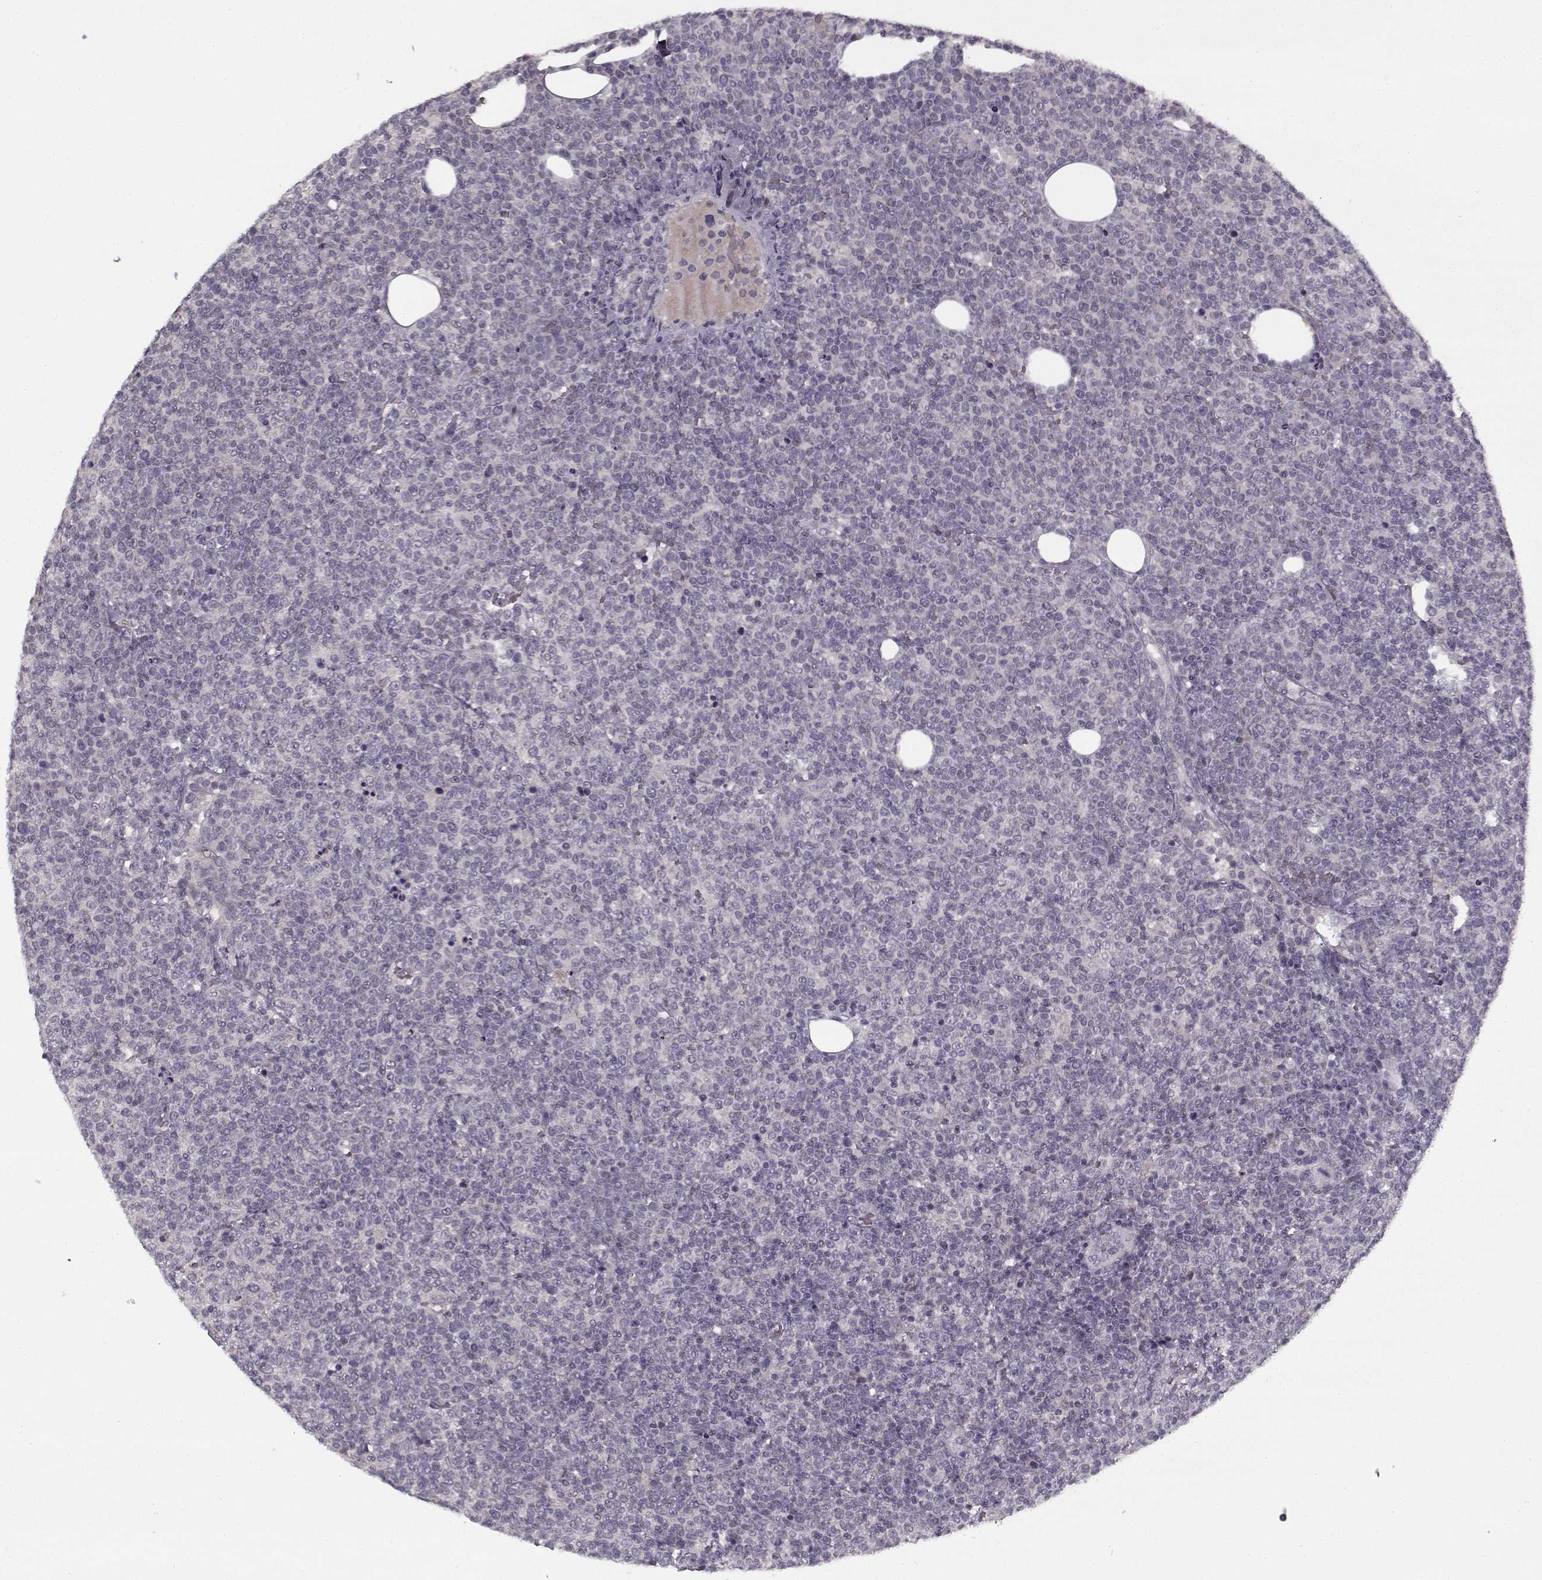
{"staining": {"intensity": "negative", "quantity": "none", "location": "none"}, "tissue": "lymphoma", "cell_type": "Tumor cells", "image_type": "cancer", "snomed": [{"axis": "morphology", "description": "Malignant lymphoma, non-Hodgkin's type, High grade"}, {"axis": "topography", "description": "Lymph node"}], "caption": "High power microscopy histopathology image of an immunohistochemistry (IHC) micrograph of malignant lymphoma, non-Hodgkin's type (high-grade), revealing no significant expression in tumor cells.", "gene": "LAMA2", "patient": {"sex": "male", "age": 61}}